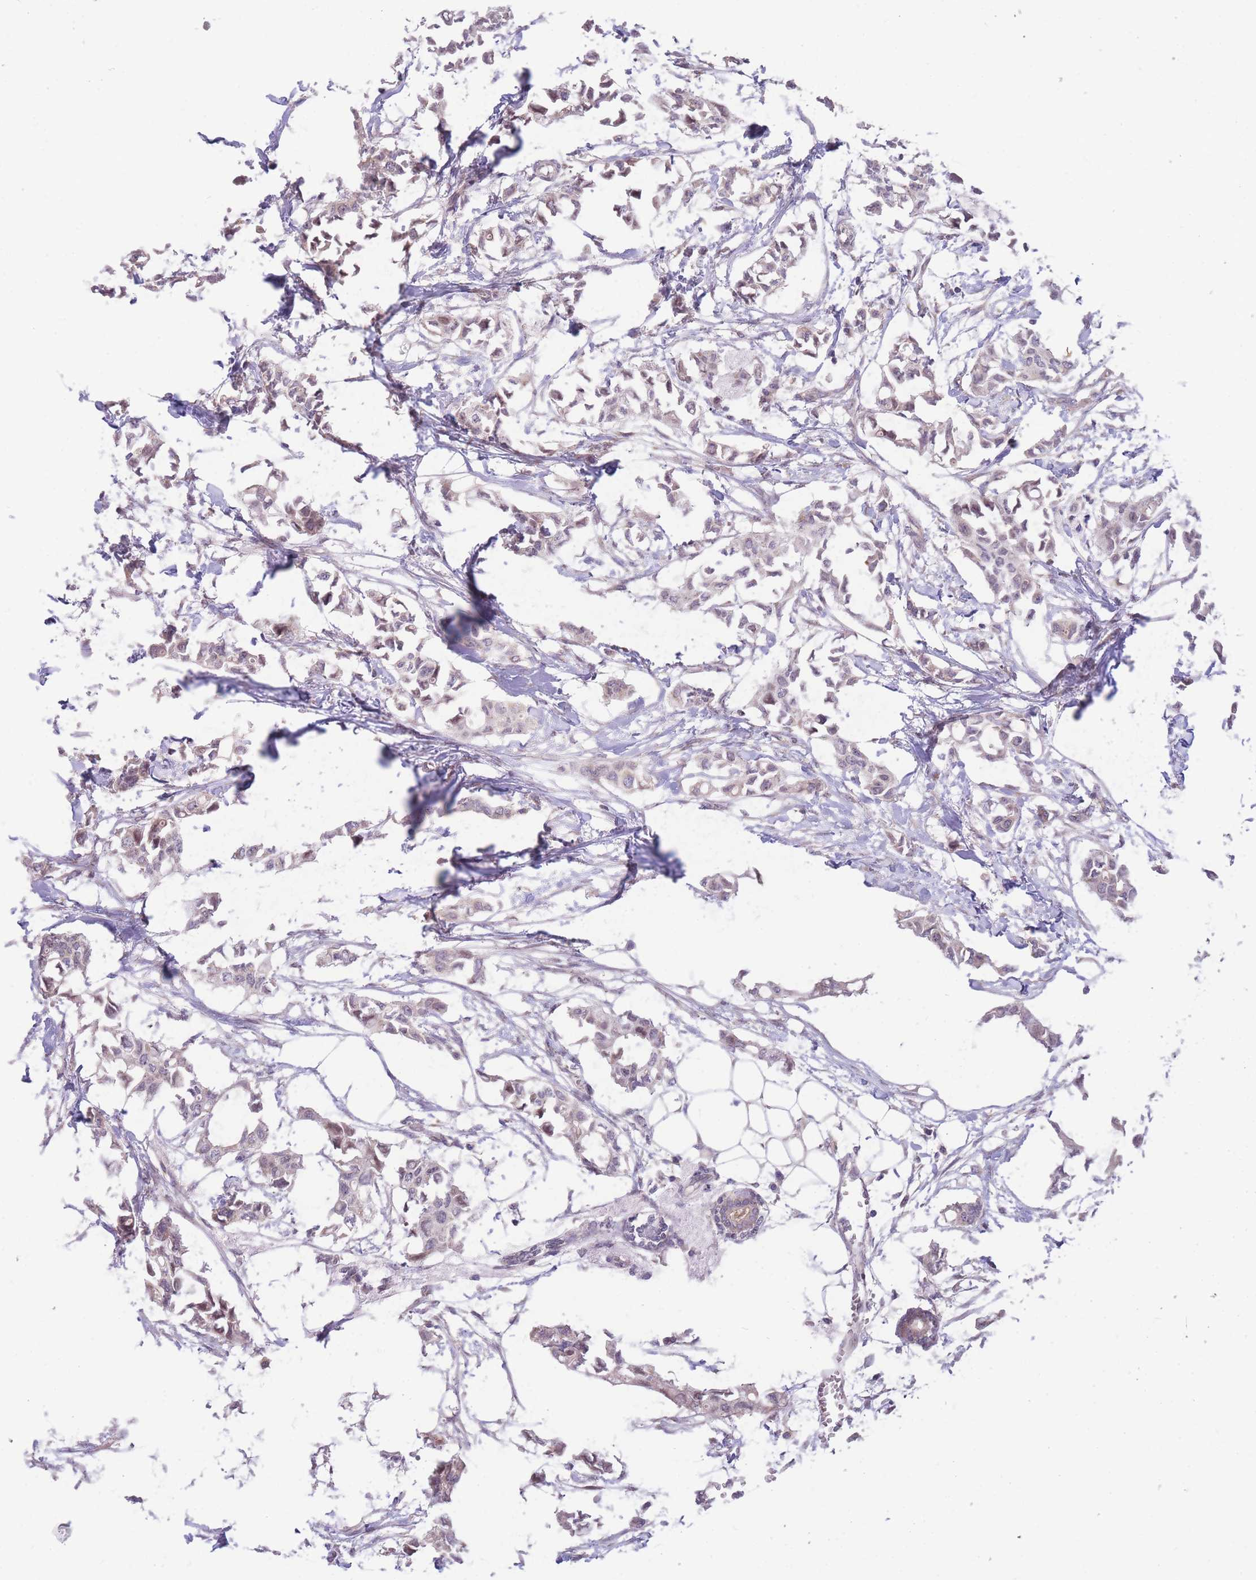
{"staining": {"intensity": "weak", "quantity": "25%-75%", "location": "nuclear"}, "tissue": "breast cancer", "cell_type": "Tumor cells", "image_type": "cancer", "snomed": [{"axis": "morphology", "description": "Duct carcinoma"}, {"axis": "topography", "description": "Breast"}], "caption": "Invasive ductal carcinoma (breast) was stained to show a protein in brown. There is low levels of weak nuclear staining in approximately 25%-75% of tumor cells. (Stains: DAB in brown, nuclei in blue, Microscopy: brightfield microscopy at high magnification).", "gene": "SHCBP1", "patient": {"sex": "female", "age": 41}}